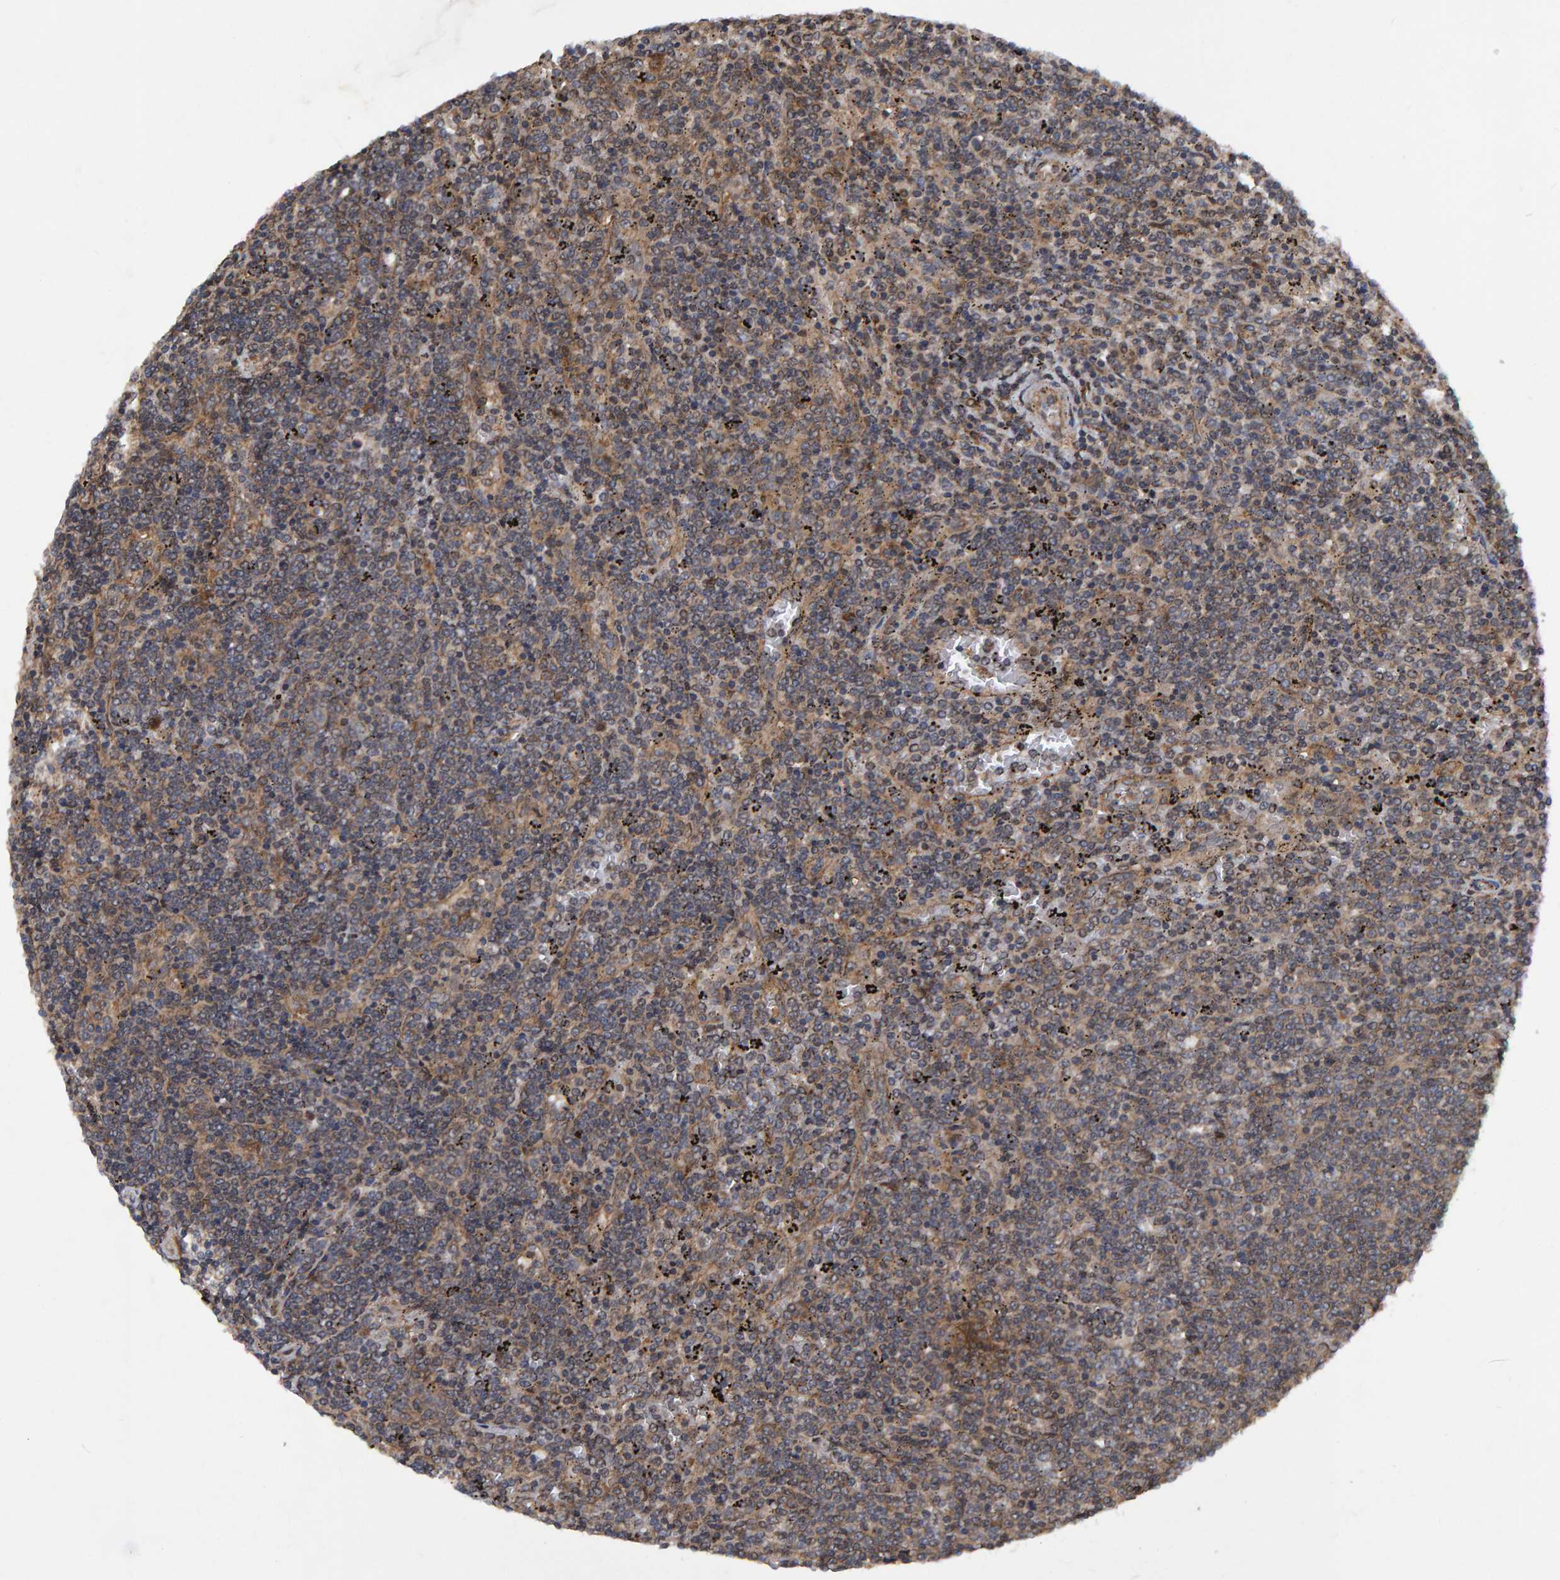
{"staining": {"intensity": "weak", "quantity": ">75%", "location": "cytoplasmic/membranous"}, "tissue": "lymphoma", "cell_type": "Tumor cells", "image_type": "cancer", "snomed": [{"axis": "morphology", "description": "Malignant lymphoma, non-Hodgkin's type, Low grade"}, {"axis": "topography", "description": "Spleen"}], "caption": "Immunohistochemistry staining of lymphoma, which shows low levels of weak cytoplasmic/membranous positivity in about >75% of tumor cells indicating weak cytoplasmic/membranous protein expression. The staining was performed using DAB (brown) for protein detection and nuclei were counterstained in hematoxylin (blue).", "gene": "GAB2", "patient": {"sex": "female", "age": 50}}